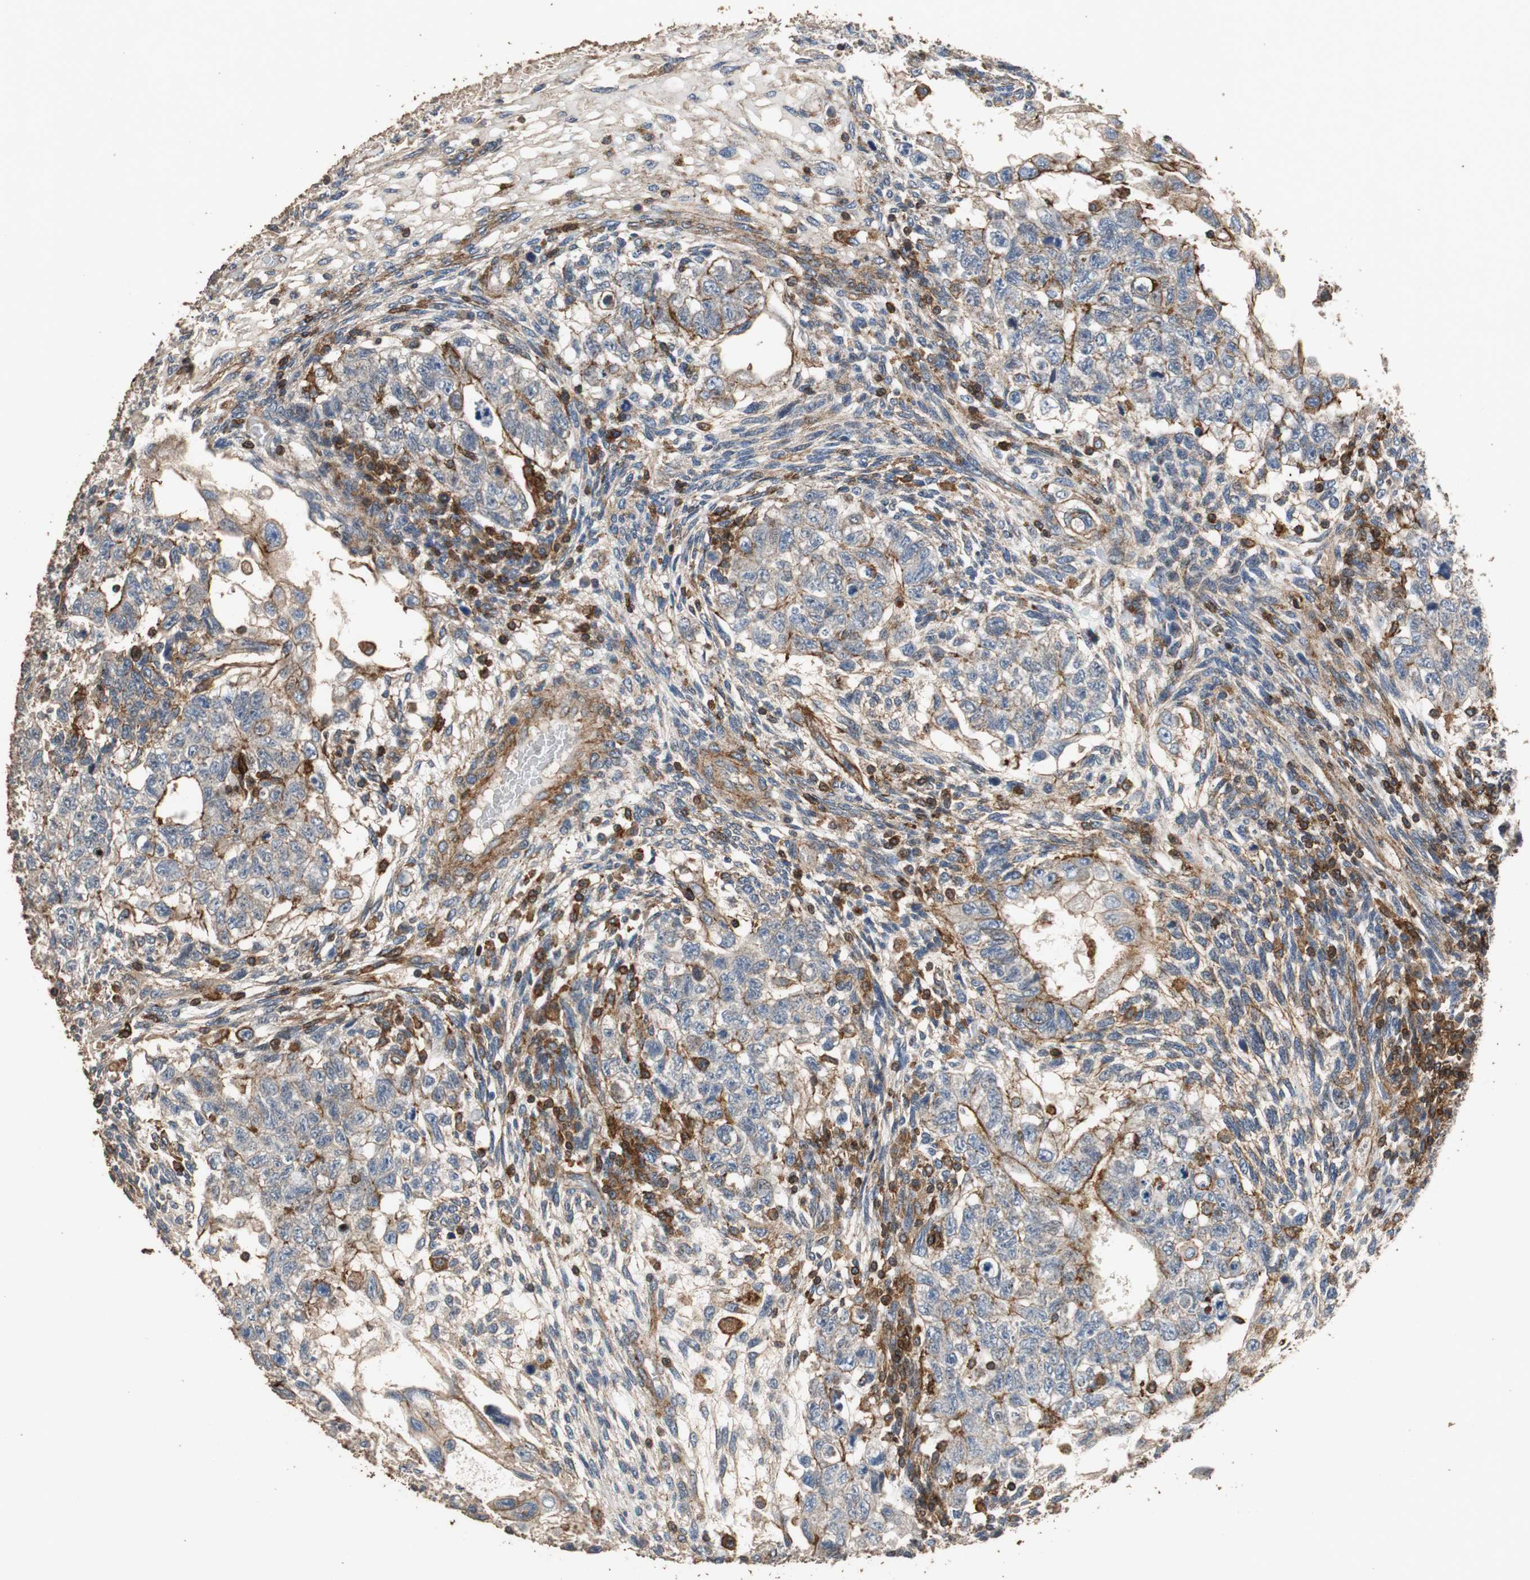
{"staining": {"intensity": "moderate", "quantity": "<25%", "location": "cytoplasmic/membranous"}, "tissue": "testis cancer", "cell_type": "Tumor cells", "image_type": "cancer", "snomed": [{"axis": "morphology", "description": "Normal tissue, NOS"}, {"axis": "morphology", "description": "Carcinoma, Embryonal, NOS"}, {"axis": "topography", "description": "Testis"}], "caption": "This is a micrograph of immunohistochemistry staining of testis cancer (embryonal carcinoma), which shows moderate positivity in the cytoplasmic/membranous of tumor cells.", "gene": "PRKRA", "patient": {"sex": "male", "age": 36}}